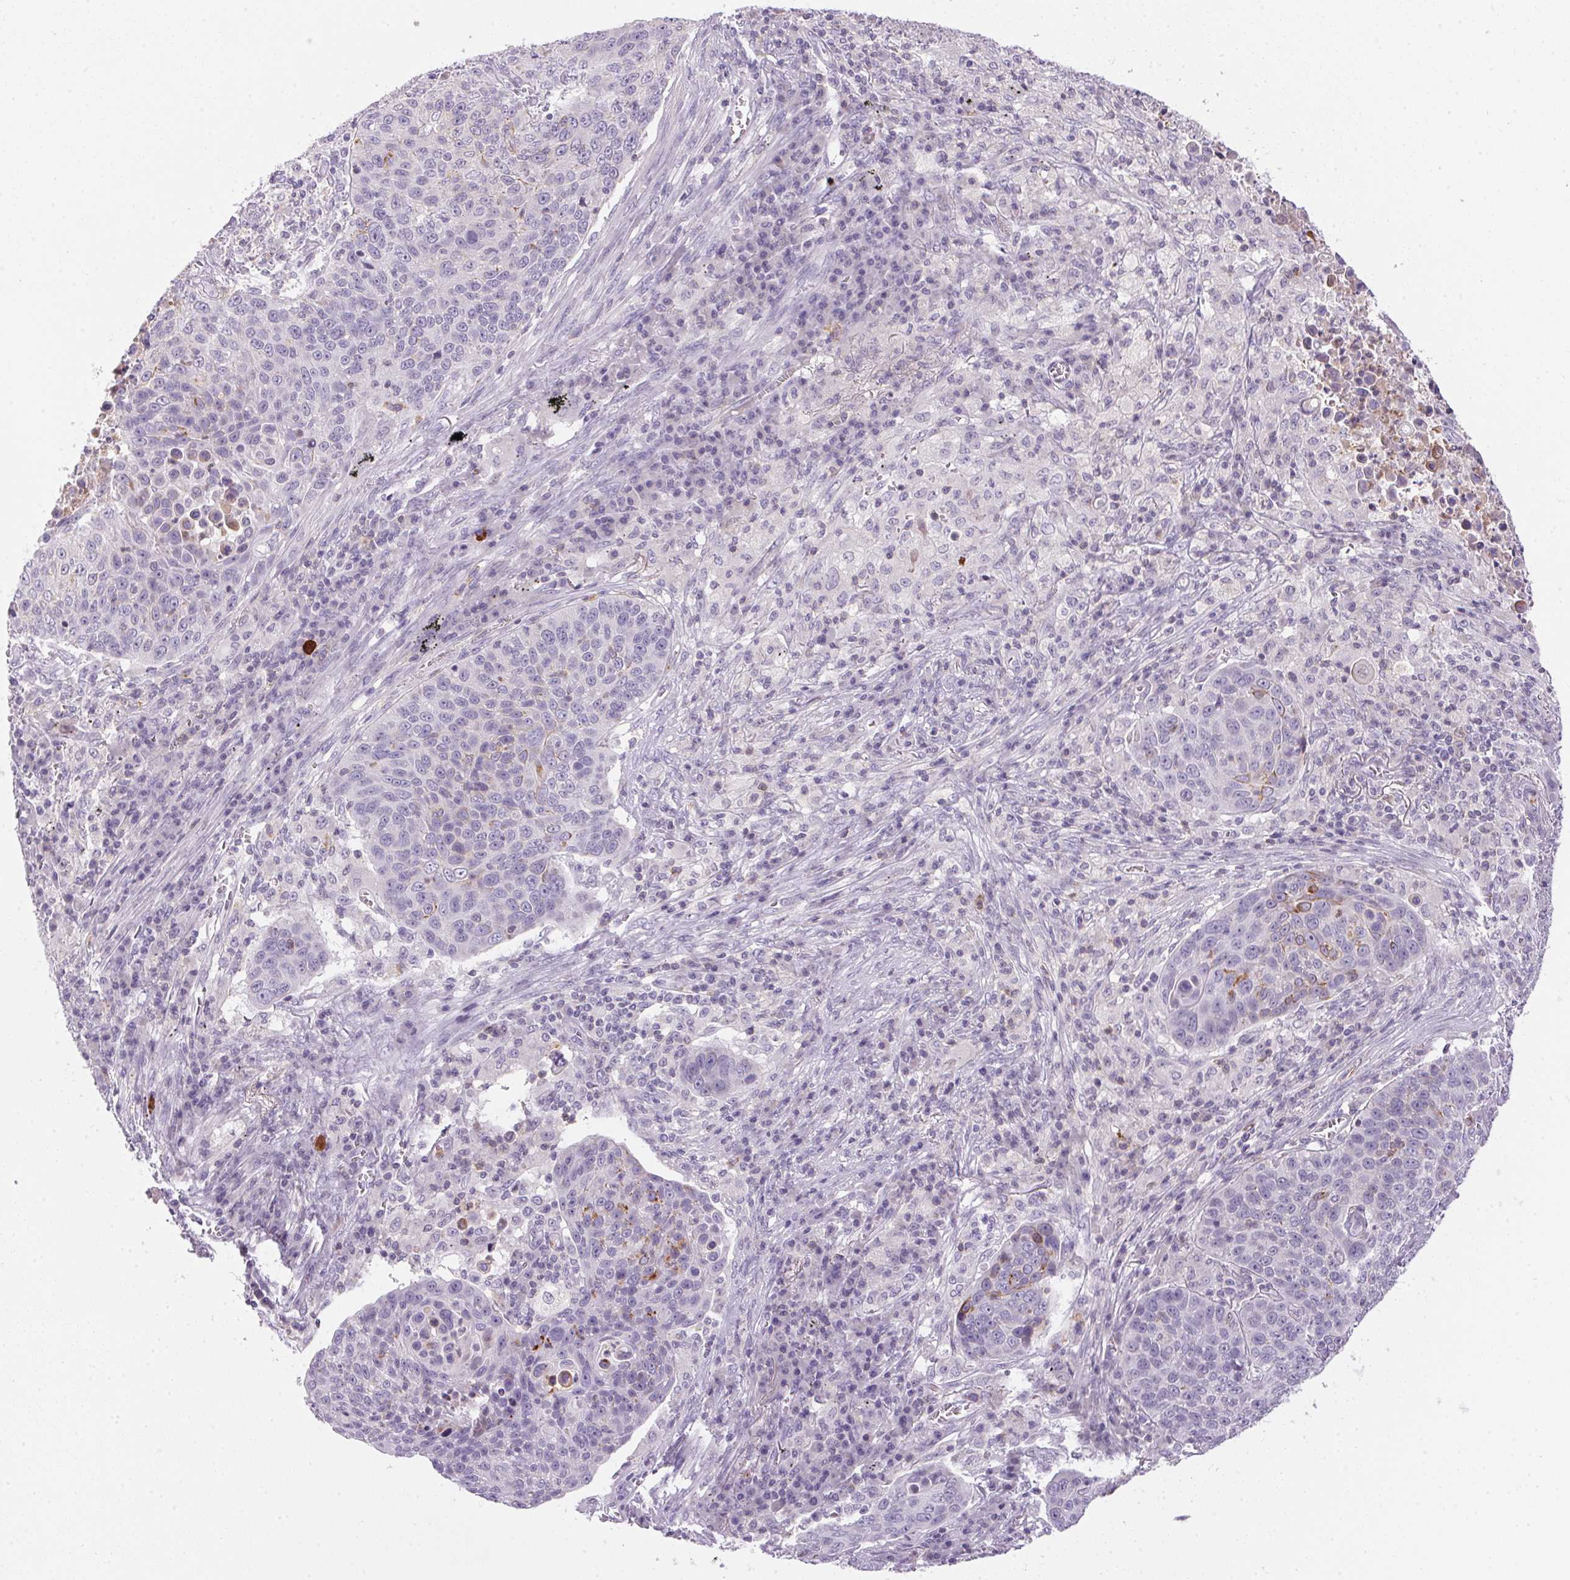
{"staining": {"intensity": "moderate", "quantity": "<25%", "location": "cytoplasmic/membranous"}, "tissue": "lung cancer", "cell_type": "Tumor cells", "image_type": "cancer", "snomed": [{"axis": "morphology", "description": "Squamous cell carcinoma, NOS"}, {"axis": "topography", "description": "Lung"}], "caption": "The image exhibits staining of lung cancer, revealing moderate cytoplasmic/membranous protein expression (brown color) within tumor cells. (DAB (3,3'-diaminobenzidine) = brown stain, brightfield microscopy at high magnification).", "gene": "ECPAS", "patient": {"sex": "male", "age": 78}}